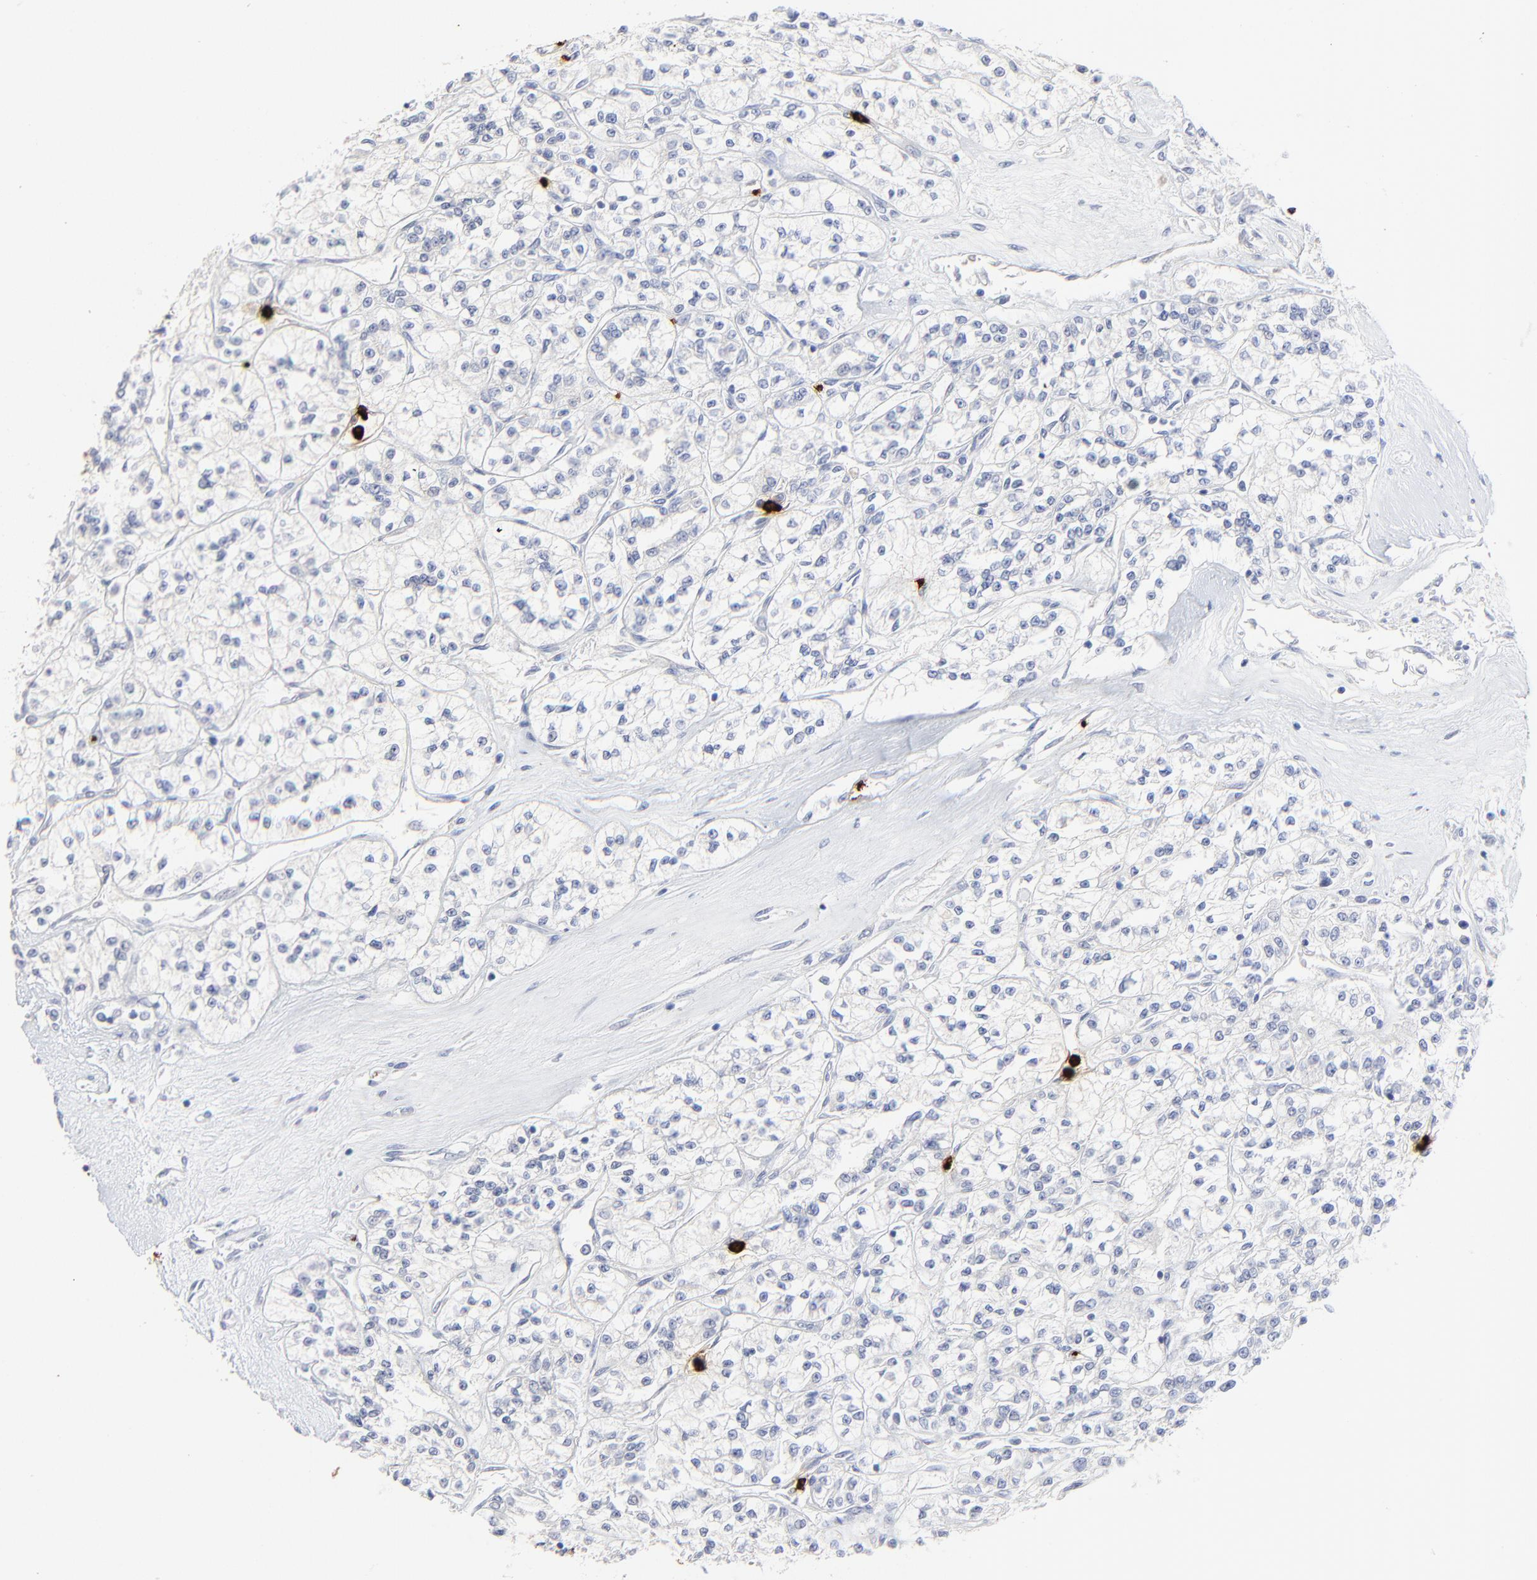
{"staining": {"intensity": "negative", "quantity": "none", "location": "none"}, "tissue": "renal cancer", "cell_type": "Tumor cells", "image_type": "cancer", "snomed": [{"axis": "morphology", "description": "Adenocarcinoma, NOS"}, {"axis": "topography", "description": "Kidney"}], "caption": "Protein analysis of renal cancer exhibits no significant expression in tumor cells. The staining is performed using DAB (3,3'-diaminobenzidine) brown chromogen with nuclei counter-stained in using hematoxylin.", "gene": "LCN2", "patient": {"sex": "female", "age": 76}}